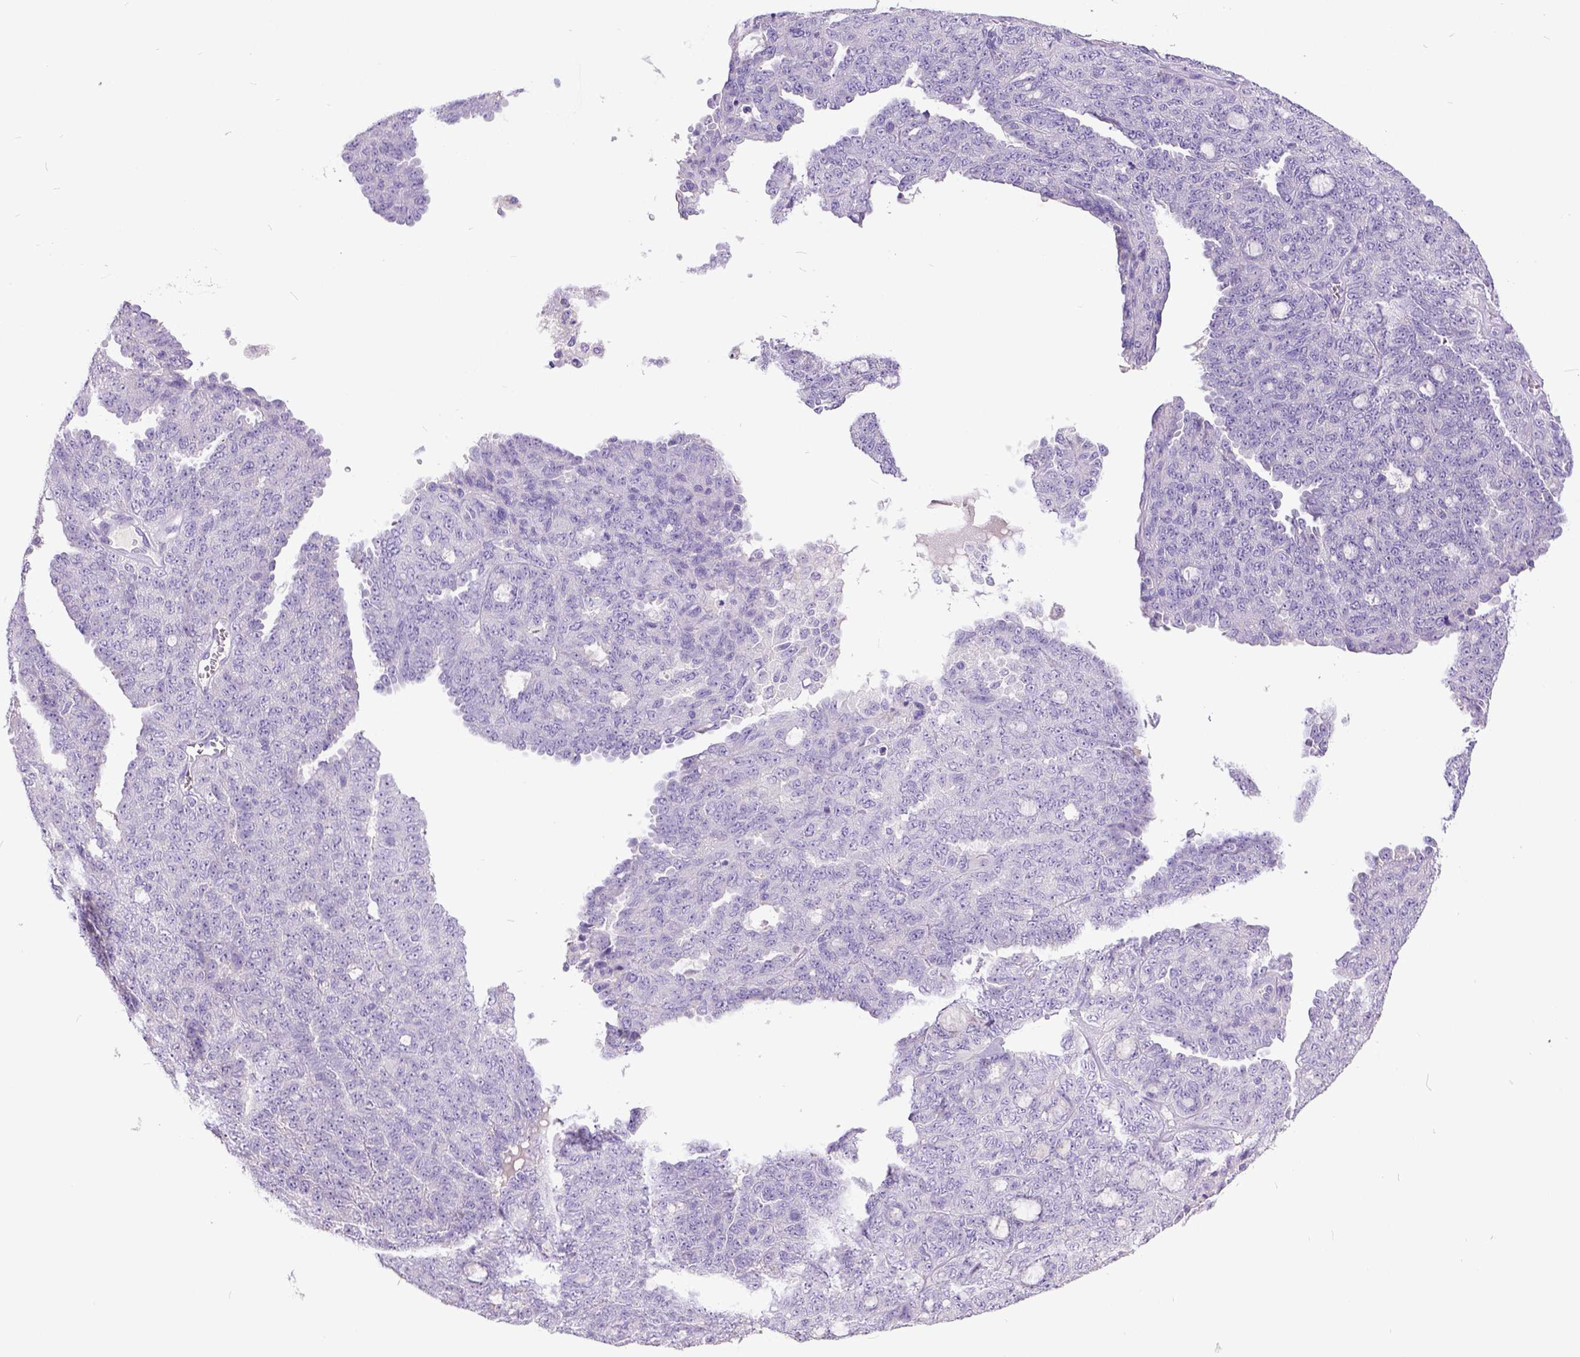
{"staining": {"intensity": "negative", "quantity": "none", "location": "none"}, "tissue": "ovarian cancer", "cell_type": "Tumor cells", "image_type": "cancer", "snomed": [{"axis": "morphology", "description": "Cystadenocarcinoma, serous, NOS"}, {"axis": "topography", "description": "Ovary"}], "caption": "The micrograph shows no significant expression in tumor cells of serous cystadenocarcinoma (ovarian). (Stains: DAB immunohistochemistry with hematoxylin counter stain, Microscopy: brightfield microscopy at high magnification).", "gene": "KIT", "patient": {"sex": "female", "age": 71}}